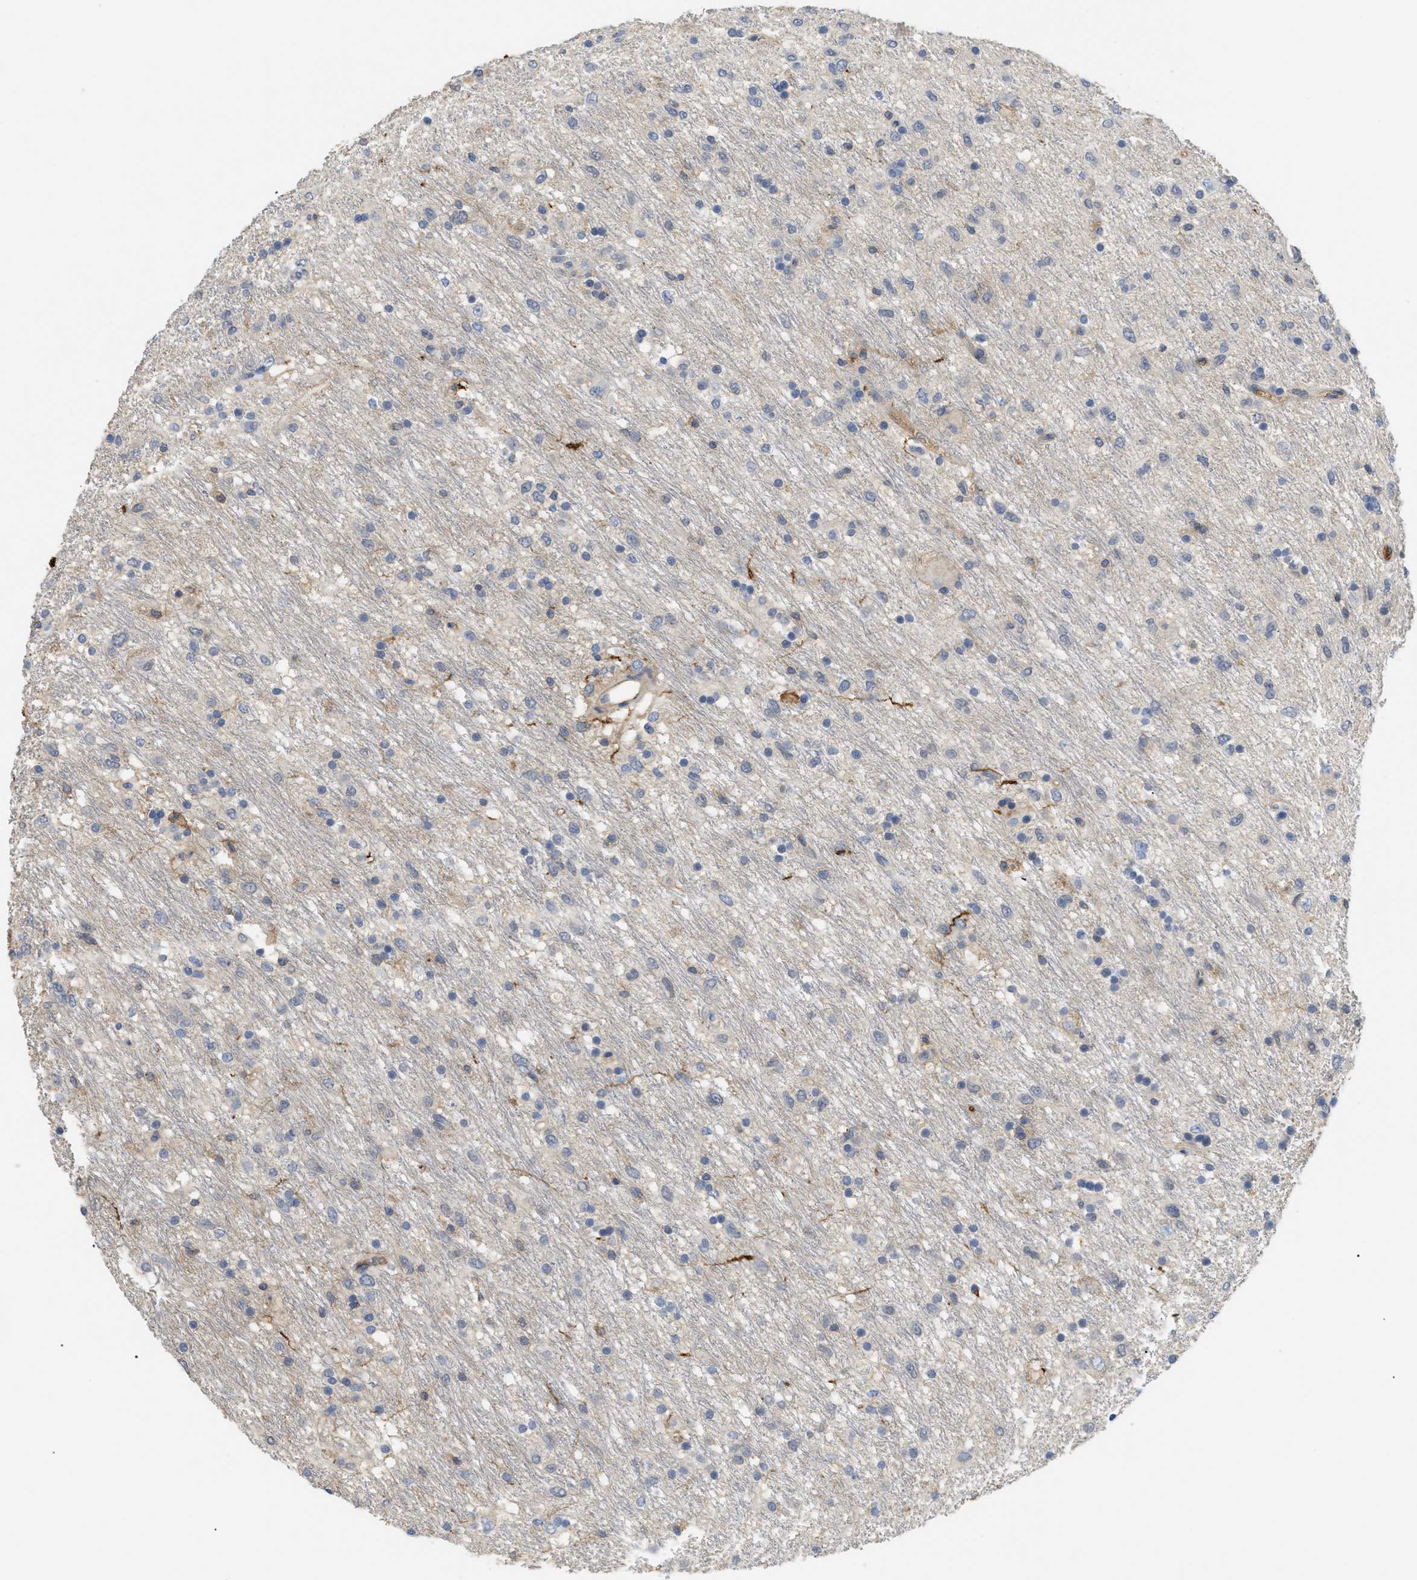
{"staining": {"intensity": "negative", "quantity": "none", "location": "none"}, "tissue": "glioma", "cell_type": "Tumor cells", "image_type": "cancer", "snomed": [{"axis": "morphology", "description": "Glioma, malignant, Low grade"}, {"axis": "topography", "description": "Brain"}], "caption": "IHC micrograph of human malignant glioma (low-grade) stained for a protein (brown), which reveals no positivity in tumor cells.", "gene": "ANXA4", "patient": {"sex": "male", "age": 77}}